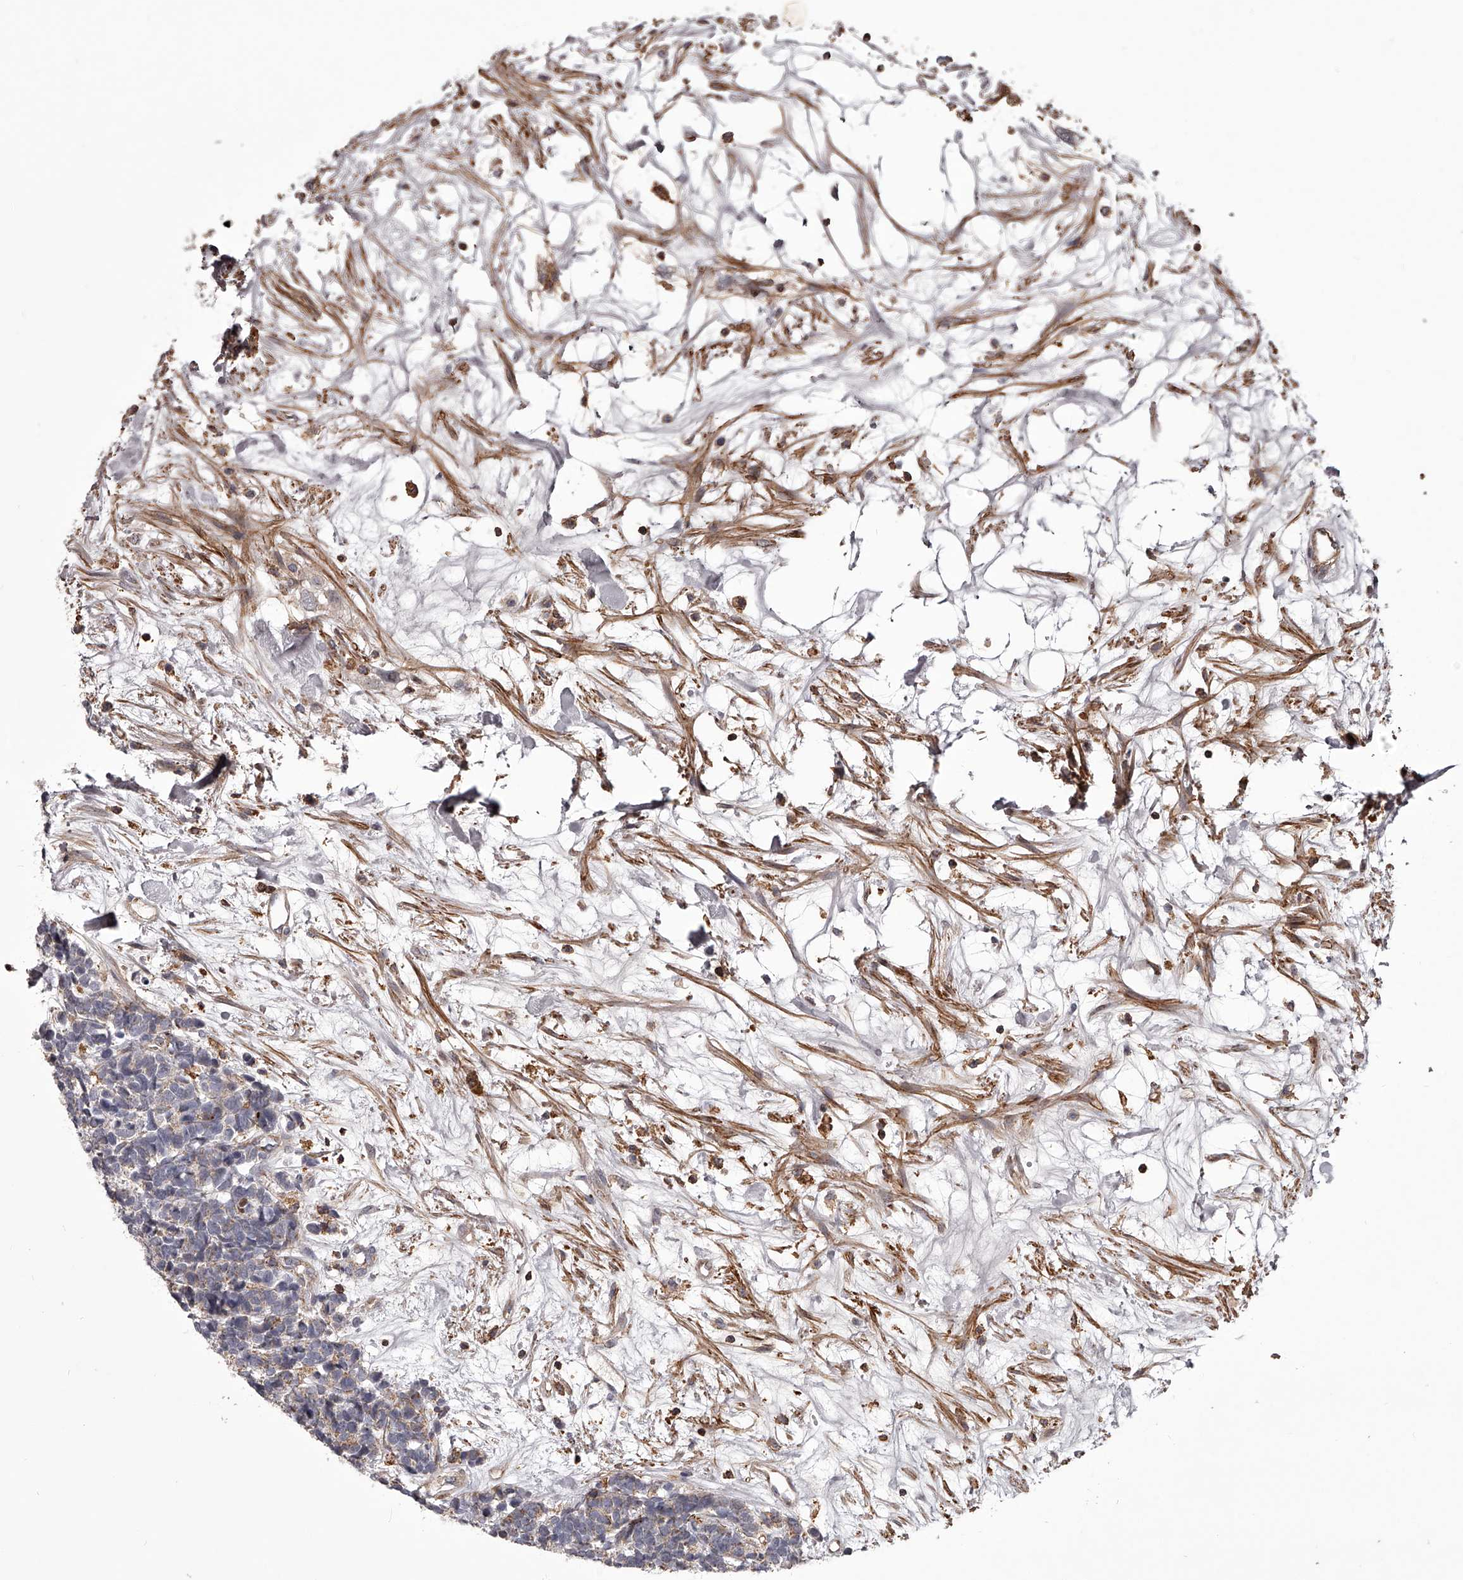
{"staining": {"intensity": "weak", "quantity": "25%-75%", "location": "cytoplasmic/membranous"}, "tissue": "carcinoid", "cell_type": "Tumor cells", "image_type": "cancer", "snomed": [{"axis": "morphology", "description": "Carcinoma, NOS"}, {"axis": "morphology", "description": "Carcinoid, malignant, NOS"}, {"axis": "topography", "description": "Urinary bladder"}], "caption": "There is low levels of weak cytoplasmic/membranous expression in tumor cells of carcinoma, as demonstrated by immunohistochemical staining (brown color).", "gene": "RRP36", "patient": {"sex": "male", "age": 57}}